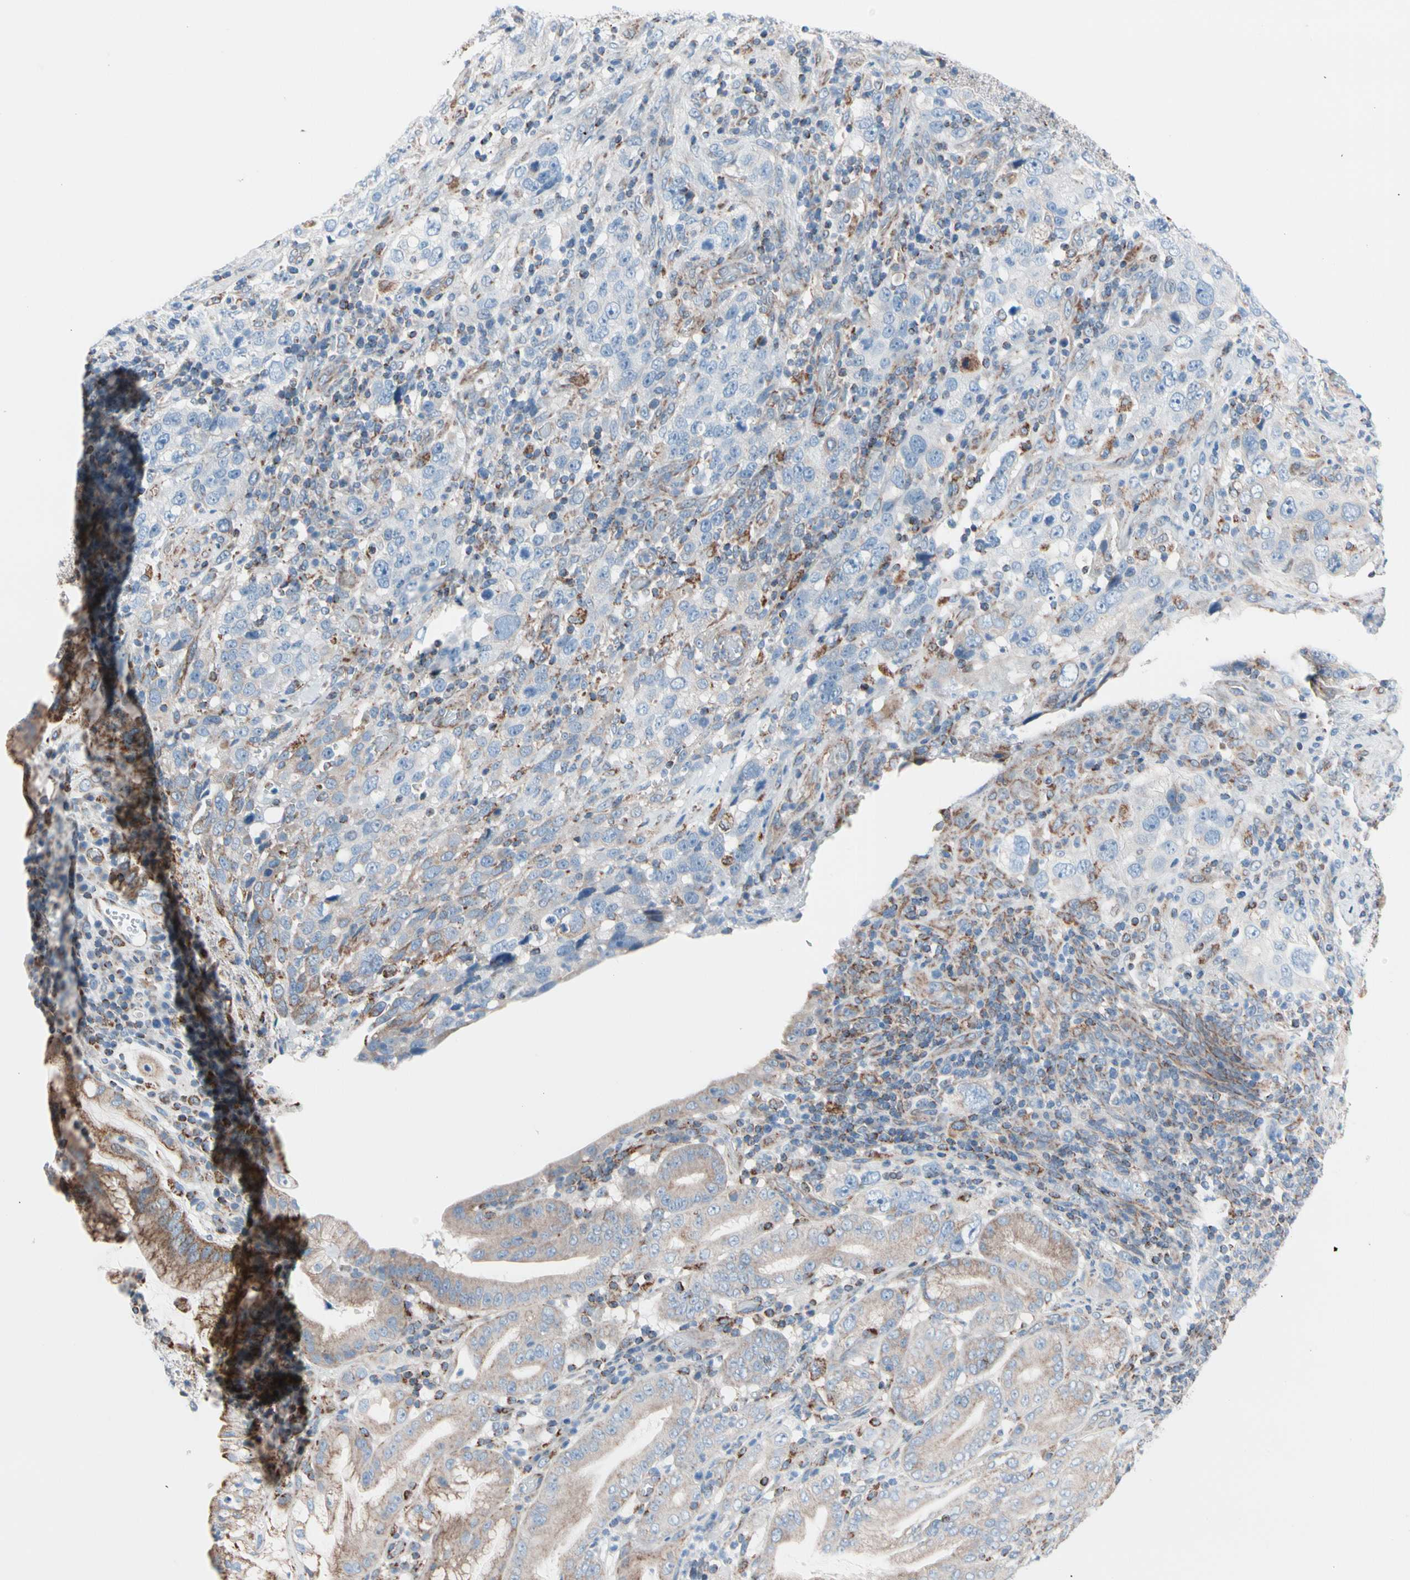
{"staining": {"intensity": "negative", "quantity": "none", "location": "none"}, "tissue": "stomach cancer", "cell_type": "Tumor cells", "image_type": "cancer", "snomed": [{"axis": "morphology", "description": "Normal tissue, NOS"}, {"axis": "morphology", "description": "Adenocarcinoma, NOS"}, {"axis": "topography", "description": "Stomach"}], "caption": "The immunohistochemistry histopathology image has no significant expression in tumor cells of stomach cancer tissue. (Immunohistochemistry, brightfield microscopy, high magnification).", "gene": "HK1", "patient": {"sex": "male", "age": 48}}